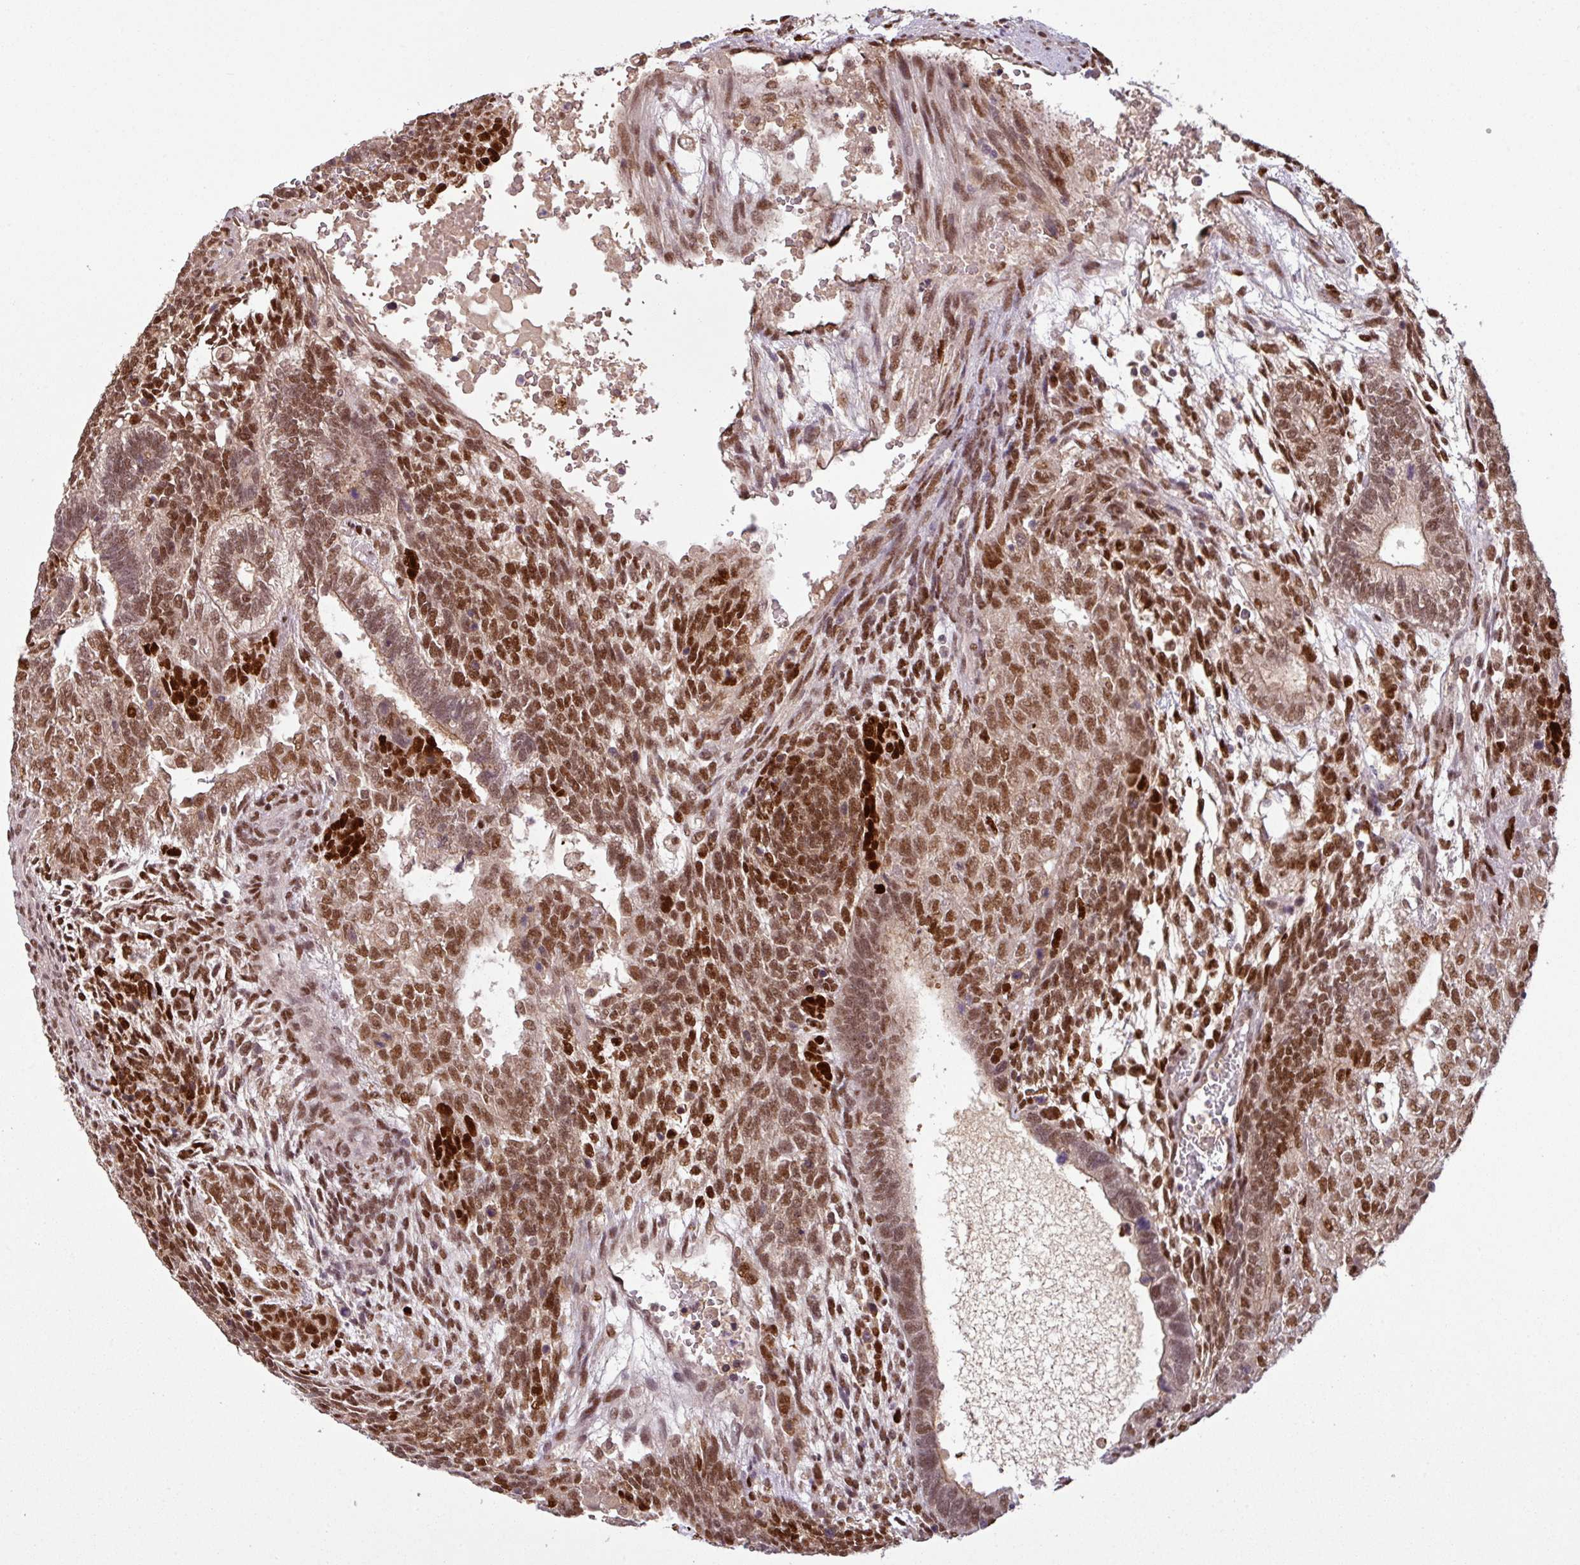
{"staining": {"intensity": "strong", "quantity": ">75%", "location": "nuclear"}, "tissue": "testis cancer", "cell_type": "Tumor cells", "image_type": "cancer", "snomed": [{"axis": "morphology", "description": "Carcinoma, Embryonal, NOS"}, {"axis": "topography", "description": "Testis"}], "caption": "This photomicrograph reveals embryonal carcinoma (testis) stained with immunohistochemistry (IHC) to label a protein in brown. The nuclear of tumor cells show strong positivity for the protein. Nuclei are counter-stained blue.", "gene": "IRF2BPL", "patient": {"sex": "male", "age": 23}}